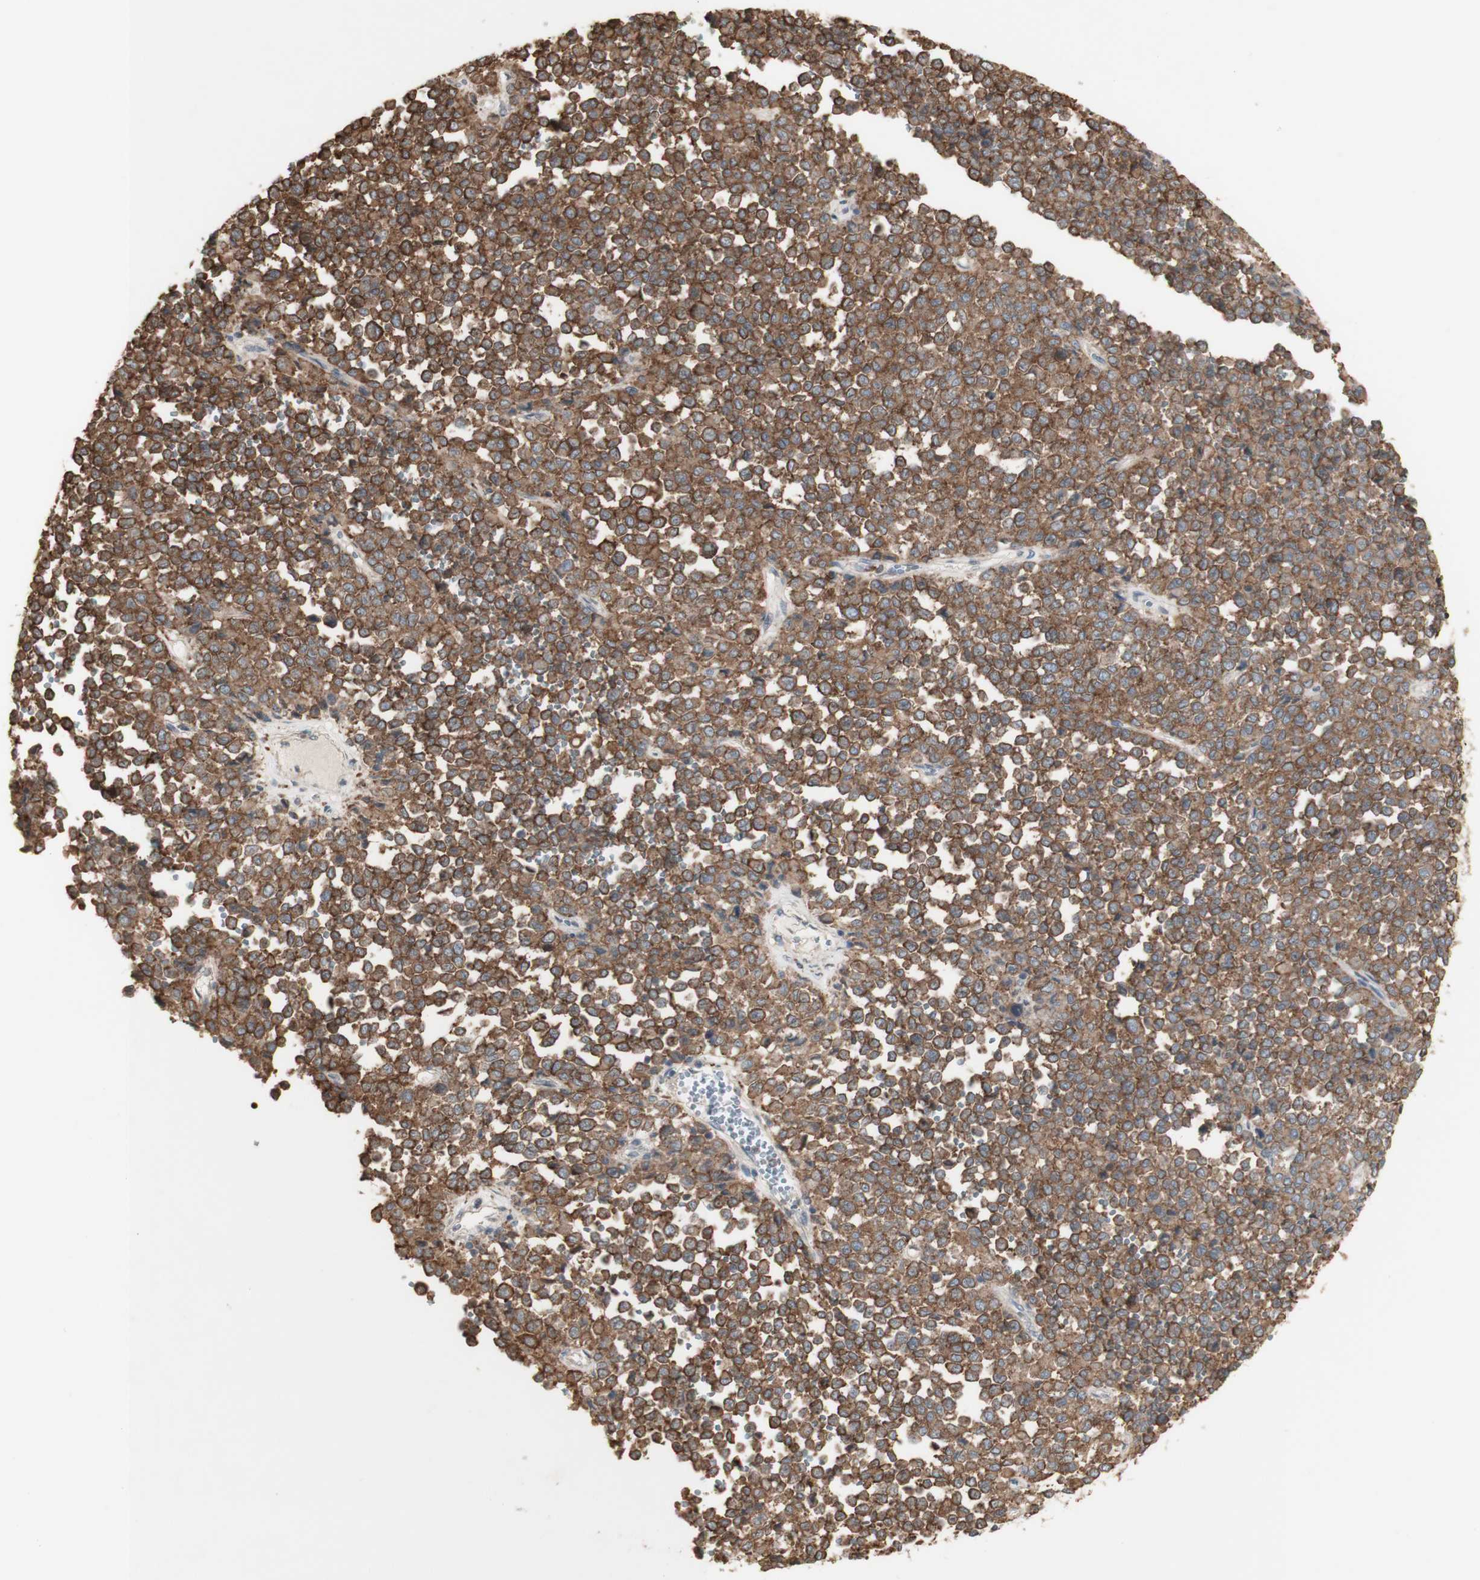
{"staining": {"intensity": "moderate", "quantity": ">75%", "location": "cytoplasmic/membranous"}, "tissue": "melanoma", "cell_type": "Tumor cells", "image_type": "cancer", "snomed": [{"axis": "morphology", "description": "Malignant melanoma, Metastatic site"}, {"axis": "topography", "description": "Pancreas"}], "caption": "Protein staining exhibits moderate cytoplasmic/membranous expression in about >75% of tumor cells in malignant melanoma (metastatic site).", "gene": "ATP6V1E1", "patient": {"sex": "female", "age": 30}}